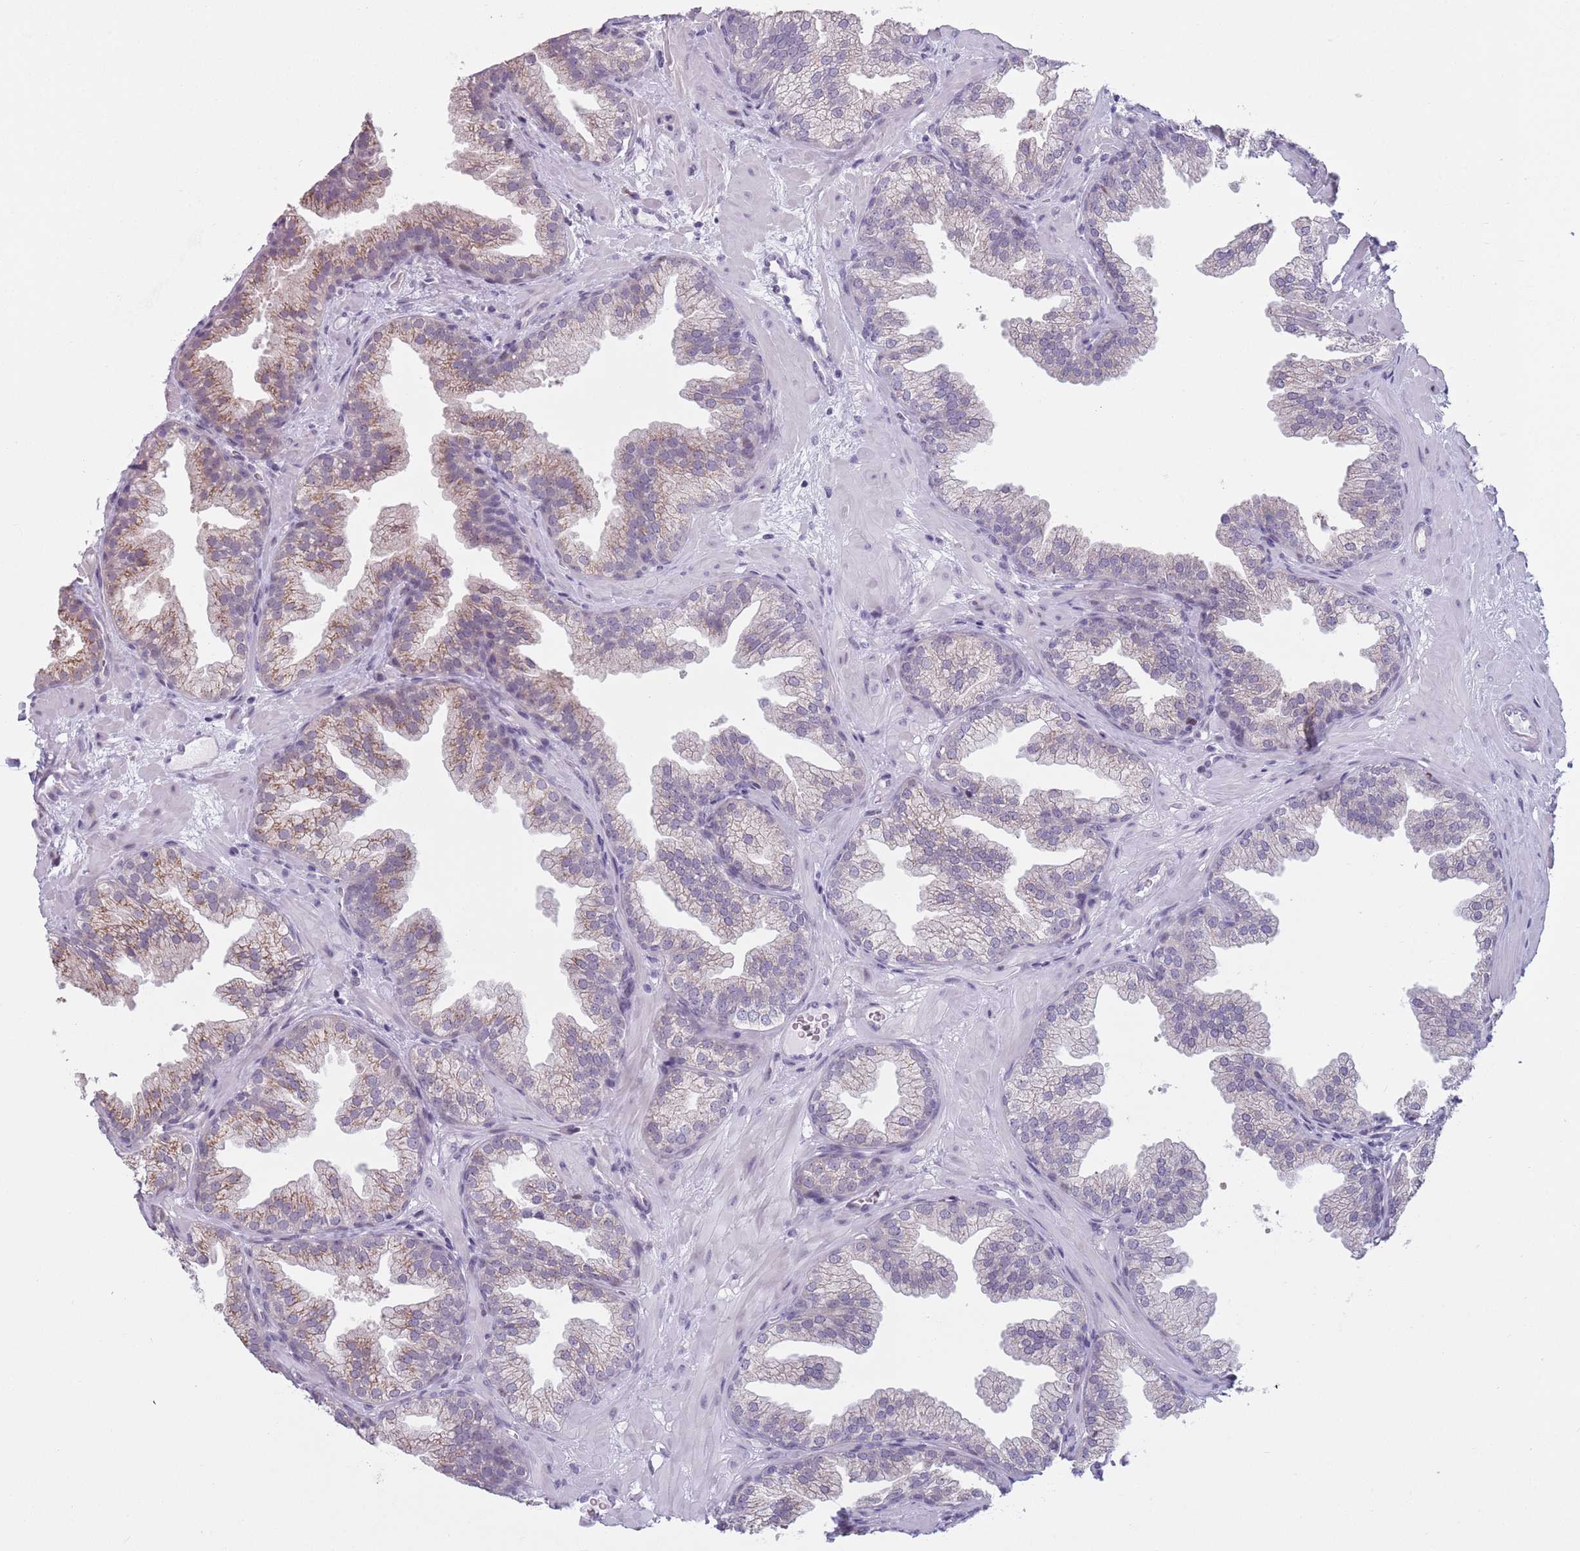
{"staining": {"intensity": "moderate", "quantity": "<25%", "location": "cytoplasmic/membranous"}, "tissue": "prostate", "cell_type": "Glandular cells", "image_type": "normal", "snomed": [{"axis": "morphology", "description": "Normal tissue, NOS"}, {"axis": "topography", "description": "Prostate"}], "caption": "Prostate stained with DAB (3,3'-diaminobenzidine) IHC exhibits low levels of moderate cytoplasmic/membranous expression in about <25% of glandular cells.", "gene": "ZKSCAN2", "patient": {"sex": "male", "age": 37}}